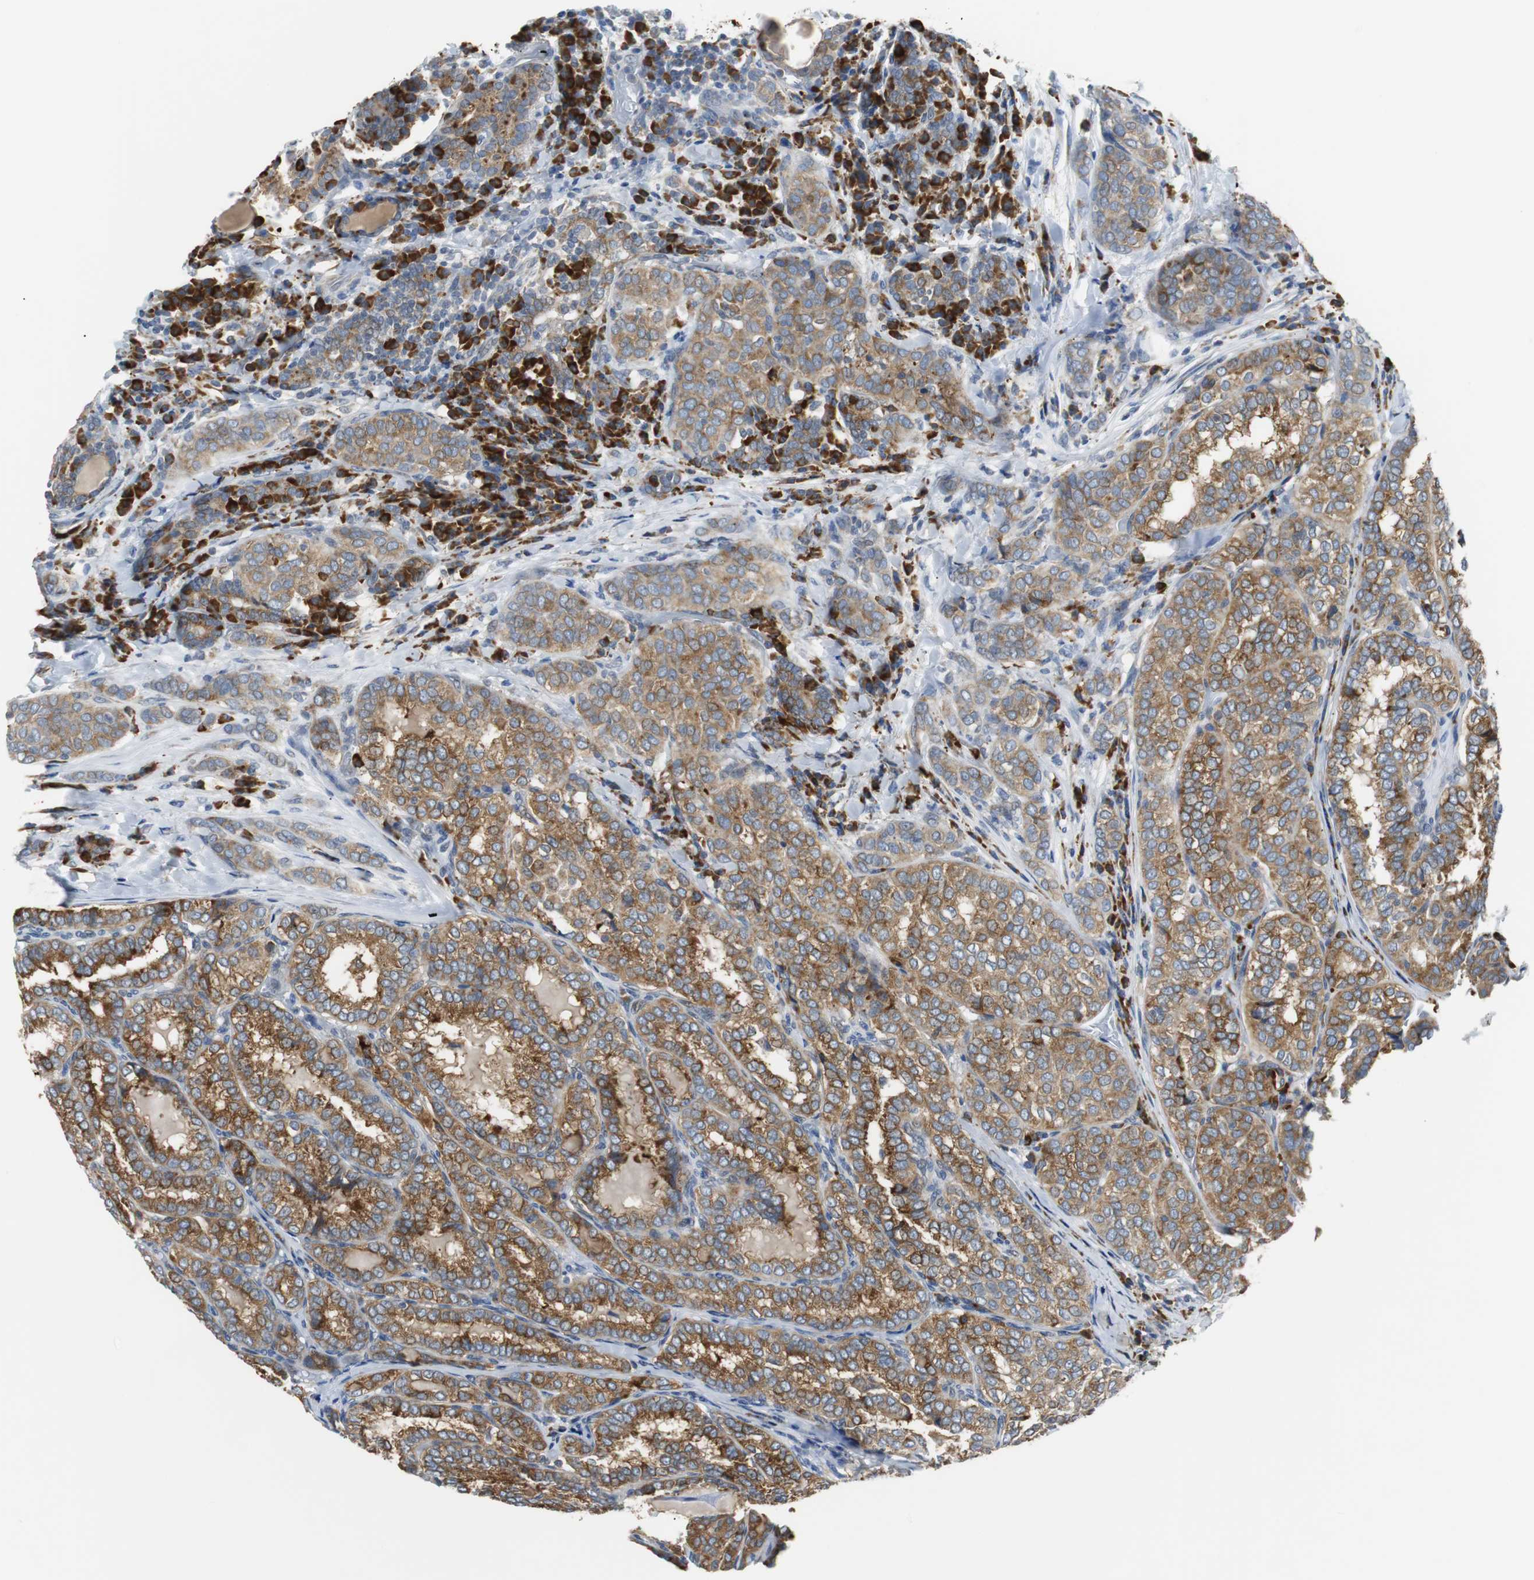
{"staining": {"intensity": "moderate", "quantity": ">75%", "location": "cytoplasmic/membranous"}, "tissue": "thyroid cancer", "cell_type": "Tumor cells", "image_type": "cancer", "snomed": [{"axis": "morphology", "description": "Papillary adenocarcinoma, NOS"}, {"axis": "topography", "description": "Thyroid gland"}], "caption": "Protein expression analysis of human thyroid cancer reveals moderate cytoplasmic/membranous positivity in approximately >75% of tumor cells. (Stains: DAB (3,3'-diaminobenzidine) in brown, nuclei in blue, Microscopy: brightfield microscopy at high magnification).", "gene": "PDIA4", "patient": {"sex": "female", "age": 30}}